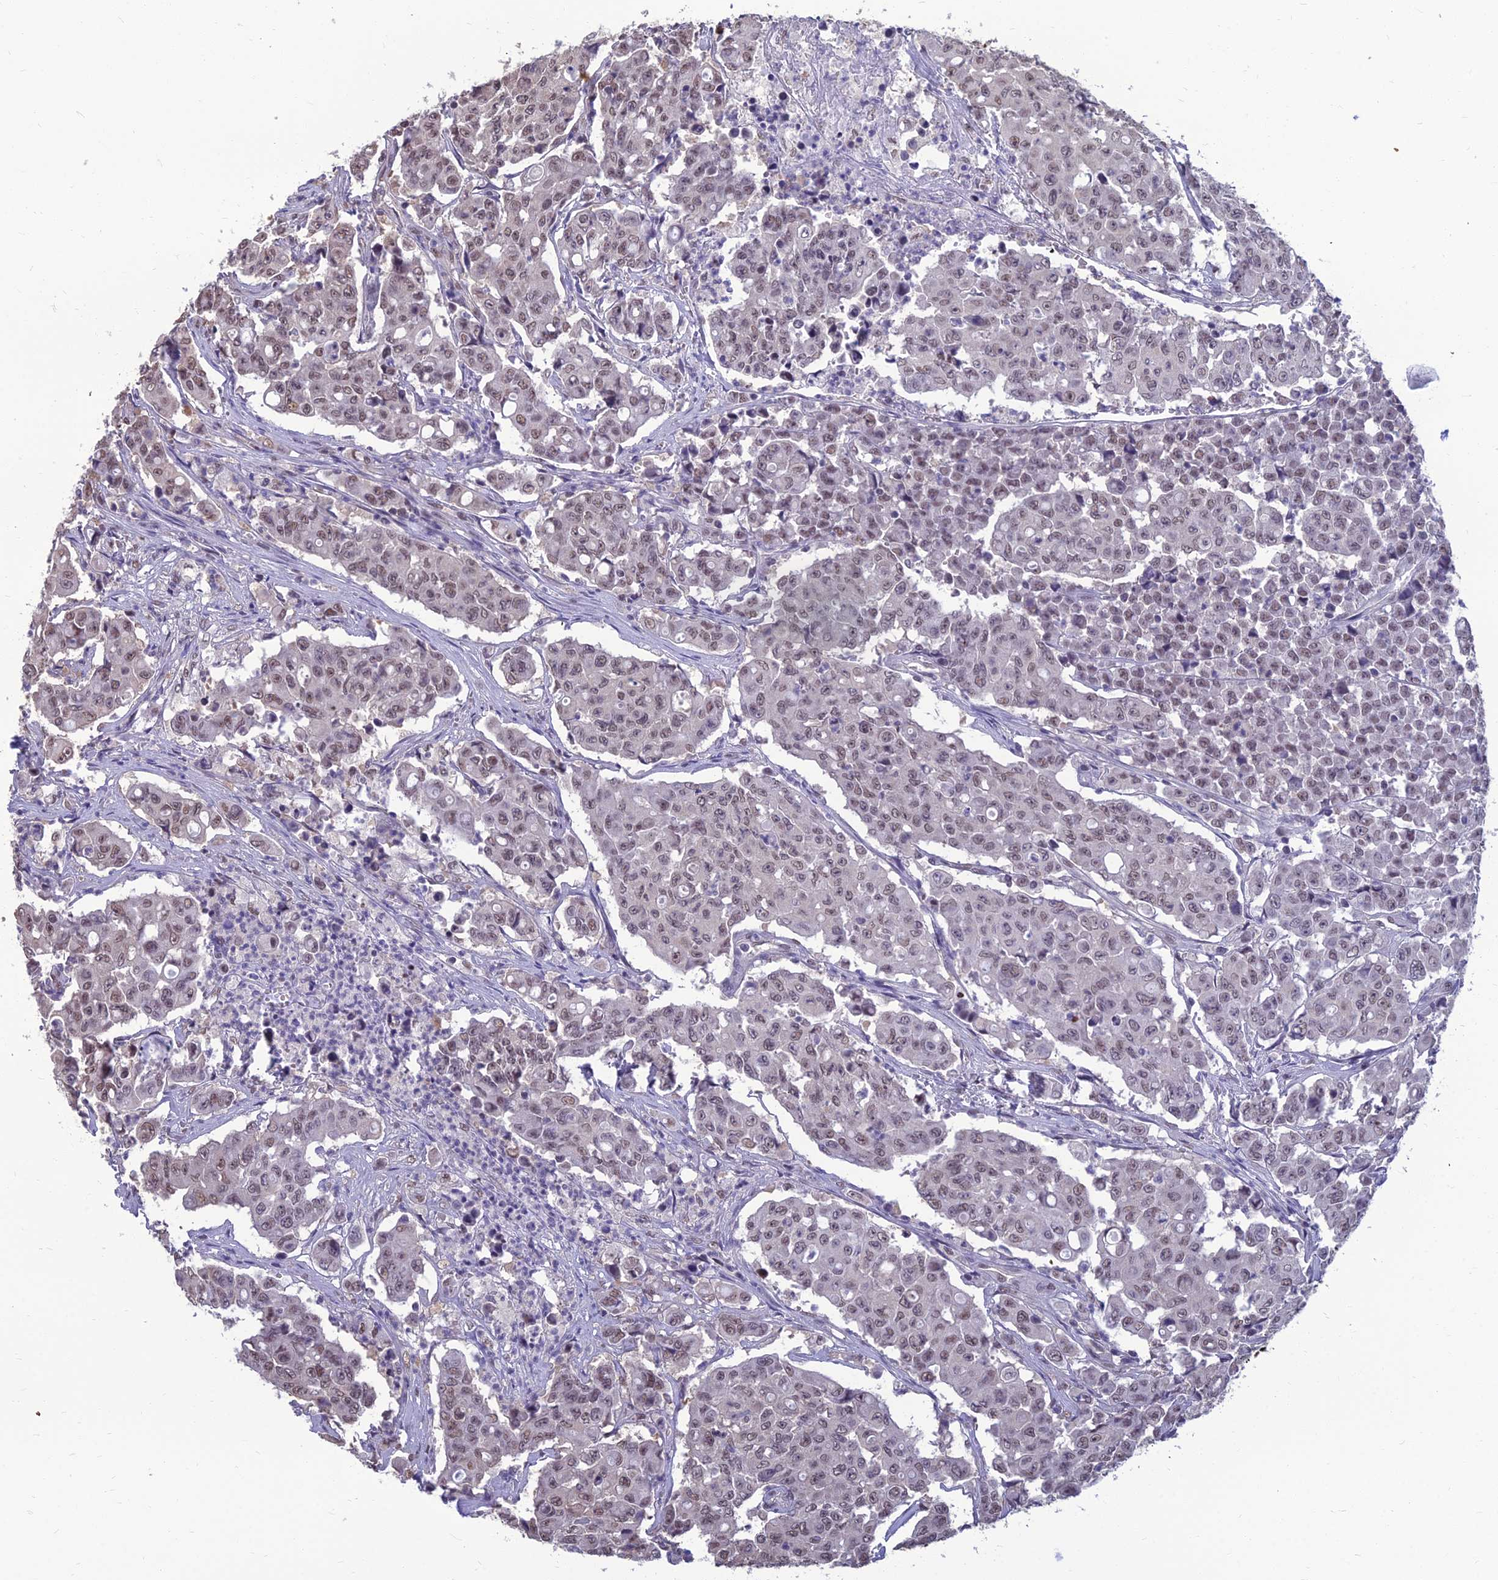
{"staining": {"intensity": "weak", "quantity": "25%-75%", "location": "nuclear"}, "tissue": "colorectal cancer", "cell_type": "Tumor cells", "image_type": "cancer", "snomed": [{"axis": "morphology", "description": "Adenocarcinoma, NOS"}, {"axis": "topography", "description": "Colon"}], "caption": "A brown stain labels weak nuclear positivity of a protein in human adenocarcinoma (colorectal) tumor cells.", "gene": "SRSF7", "patient": {"sex": "male", "age": 51}}